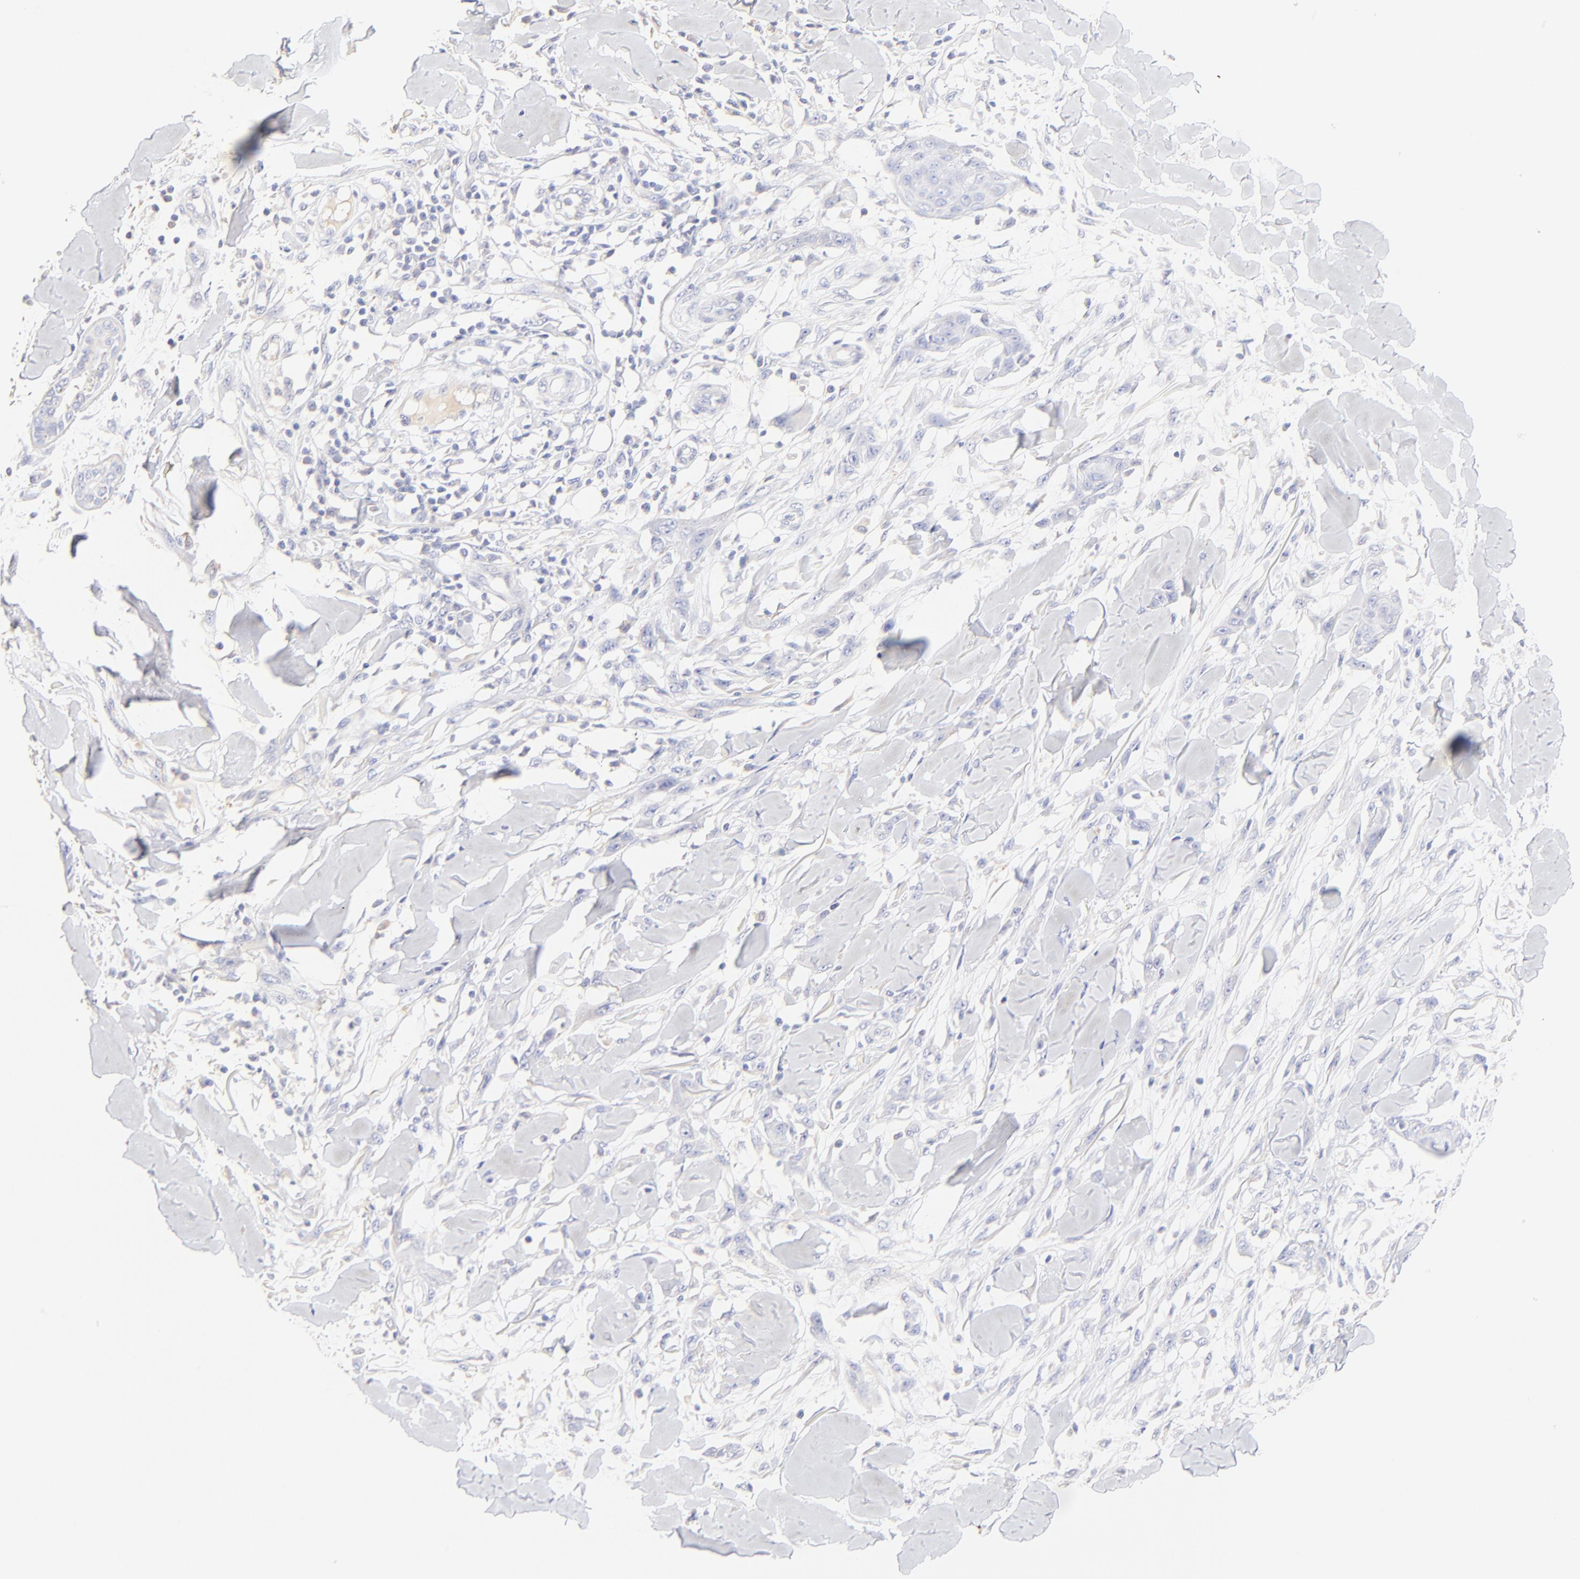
{"staining": {"intensity": "negative", "quantity": "none", "location": "none"}, "tissue": "skin cancer", "cell_type": "Tumor cells", "image_type": "cancer", "snomed": [{"axis": "morphology", "description": "Squamous cell carcinoma, NOS"}, {"axis": "topography", "description": "Skin"}], "caption": "Immunohistochemistry of squamous cell carcinoma (skin) reveals no staining in tumor cells.", "gene": "ASB9", "patient": {"sex": "female", "age": 59}}